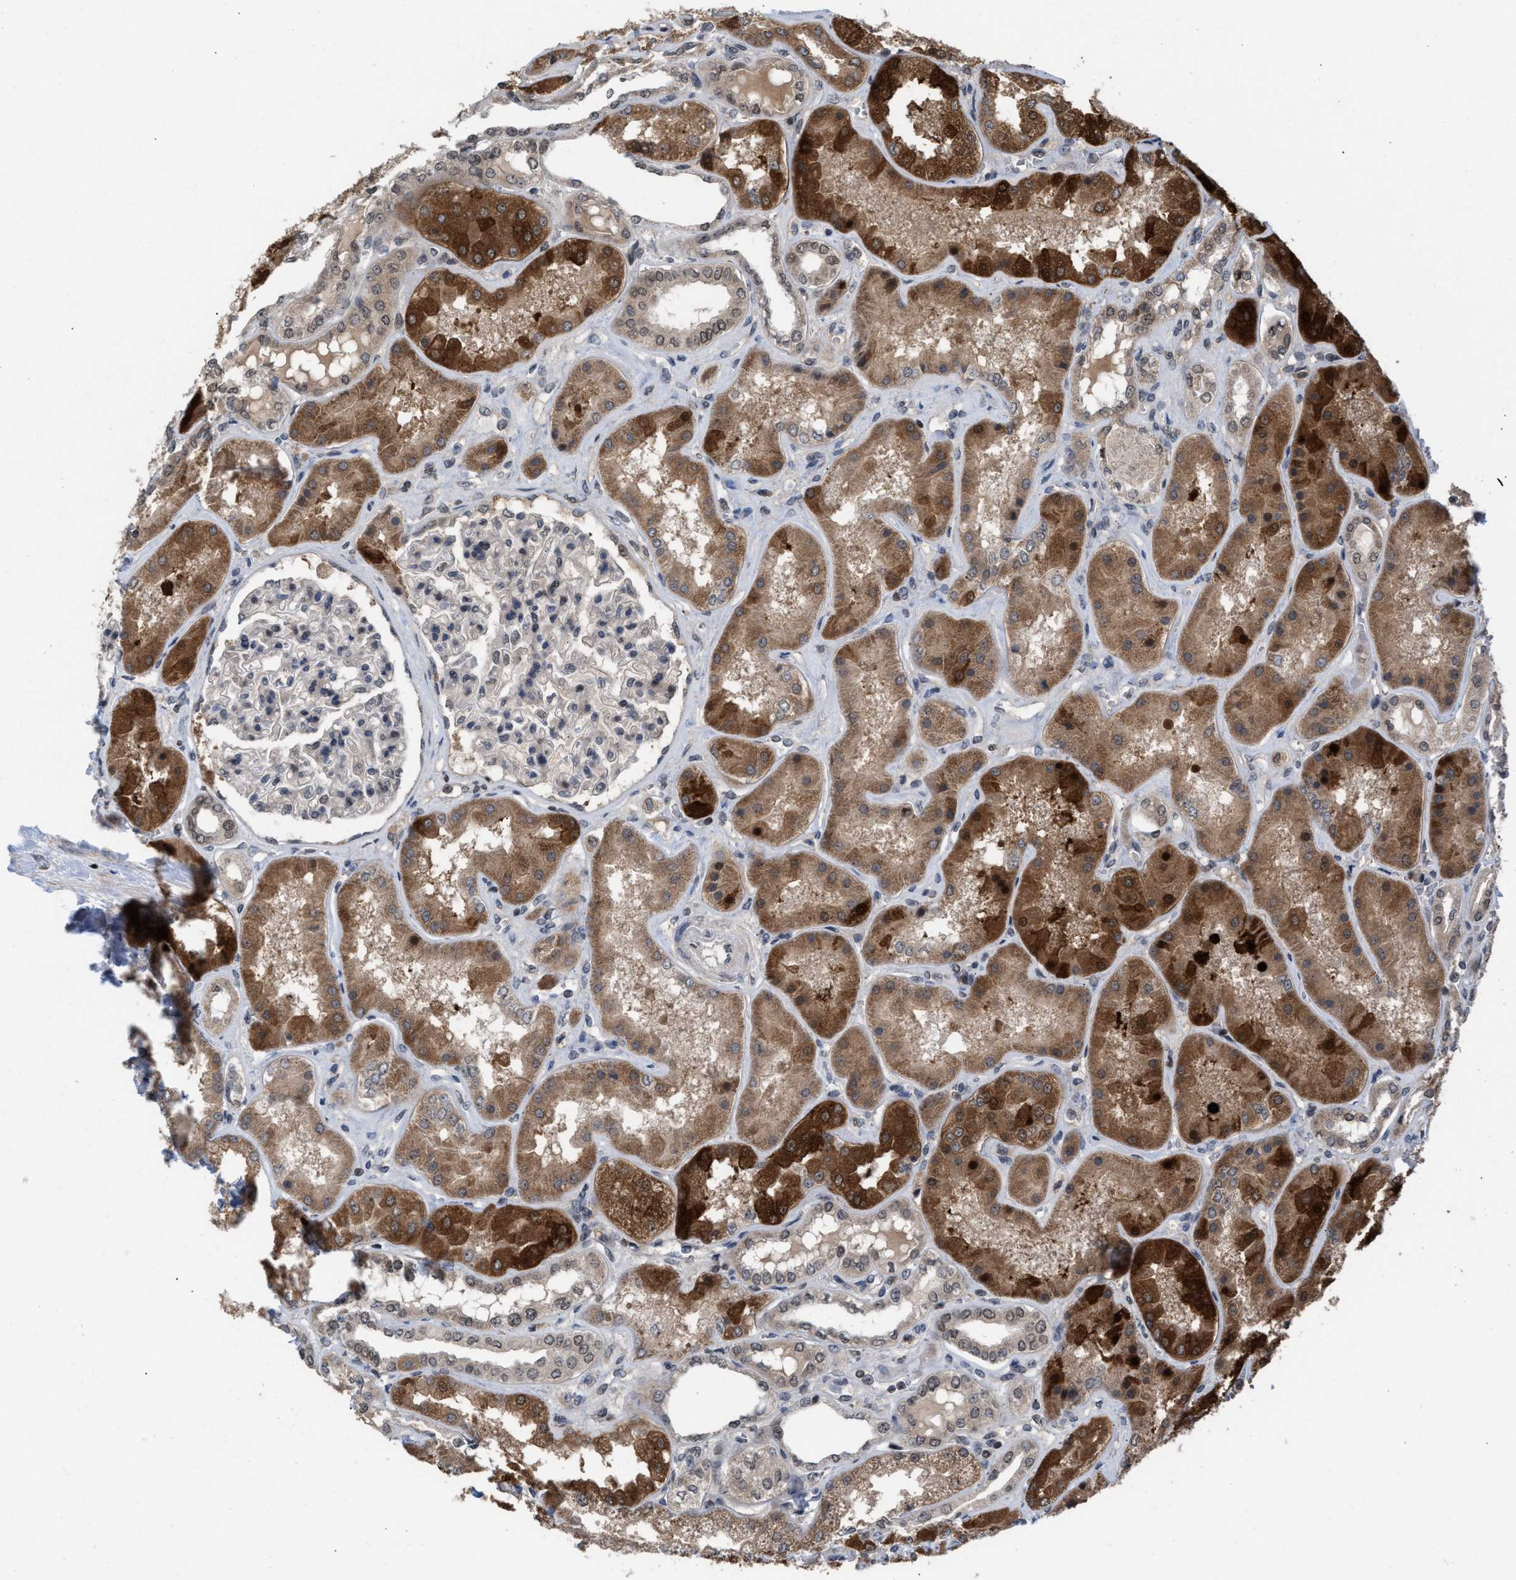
{"staining": {"intensity": "strong", "quantity": "25%-75%", "location": "nuclear"}, "tissue": "kidney", "cell_type": "Cells in glomeruli", "image_type": "normal", "snomed": [{"axis": "morphology", "description": "Normal tissue, NOS"}, {"axis": "topography", "description": "Kidney"}], "caption": "Normal kidney exhibits strong nuclear expression in about 25%-75% of cells in glomeruli.", "gene": "C9orf78", "patient": {"sex": "female", "age": 56}}